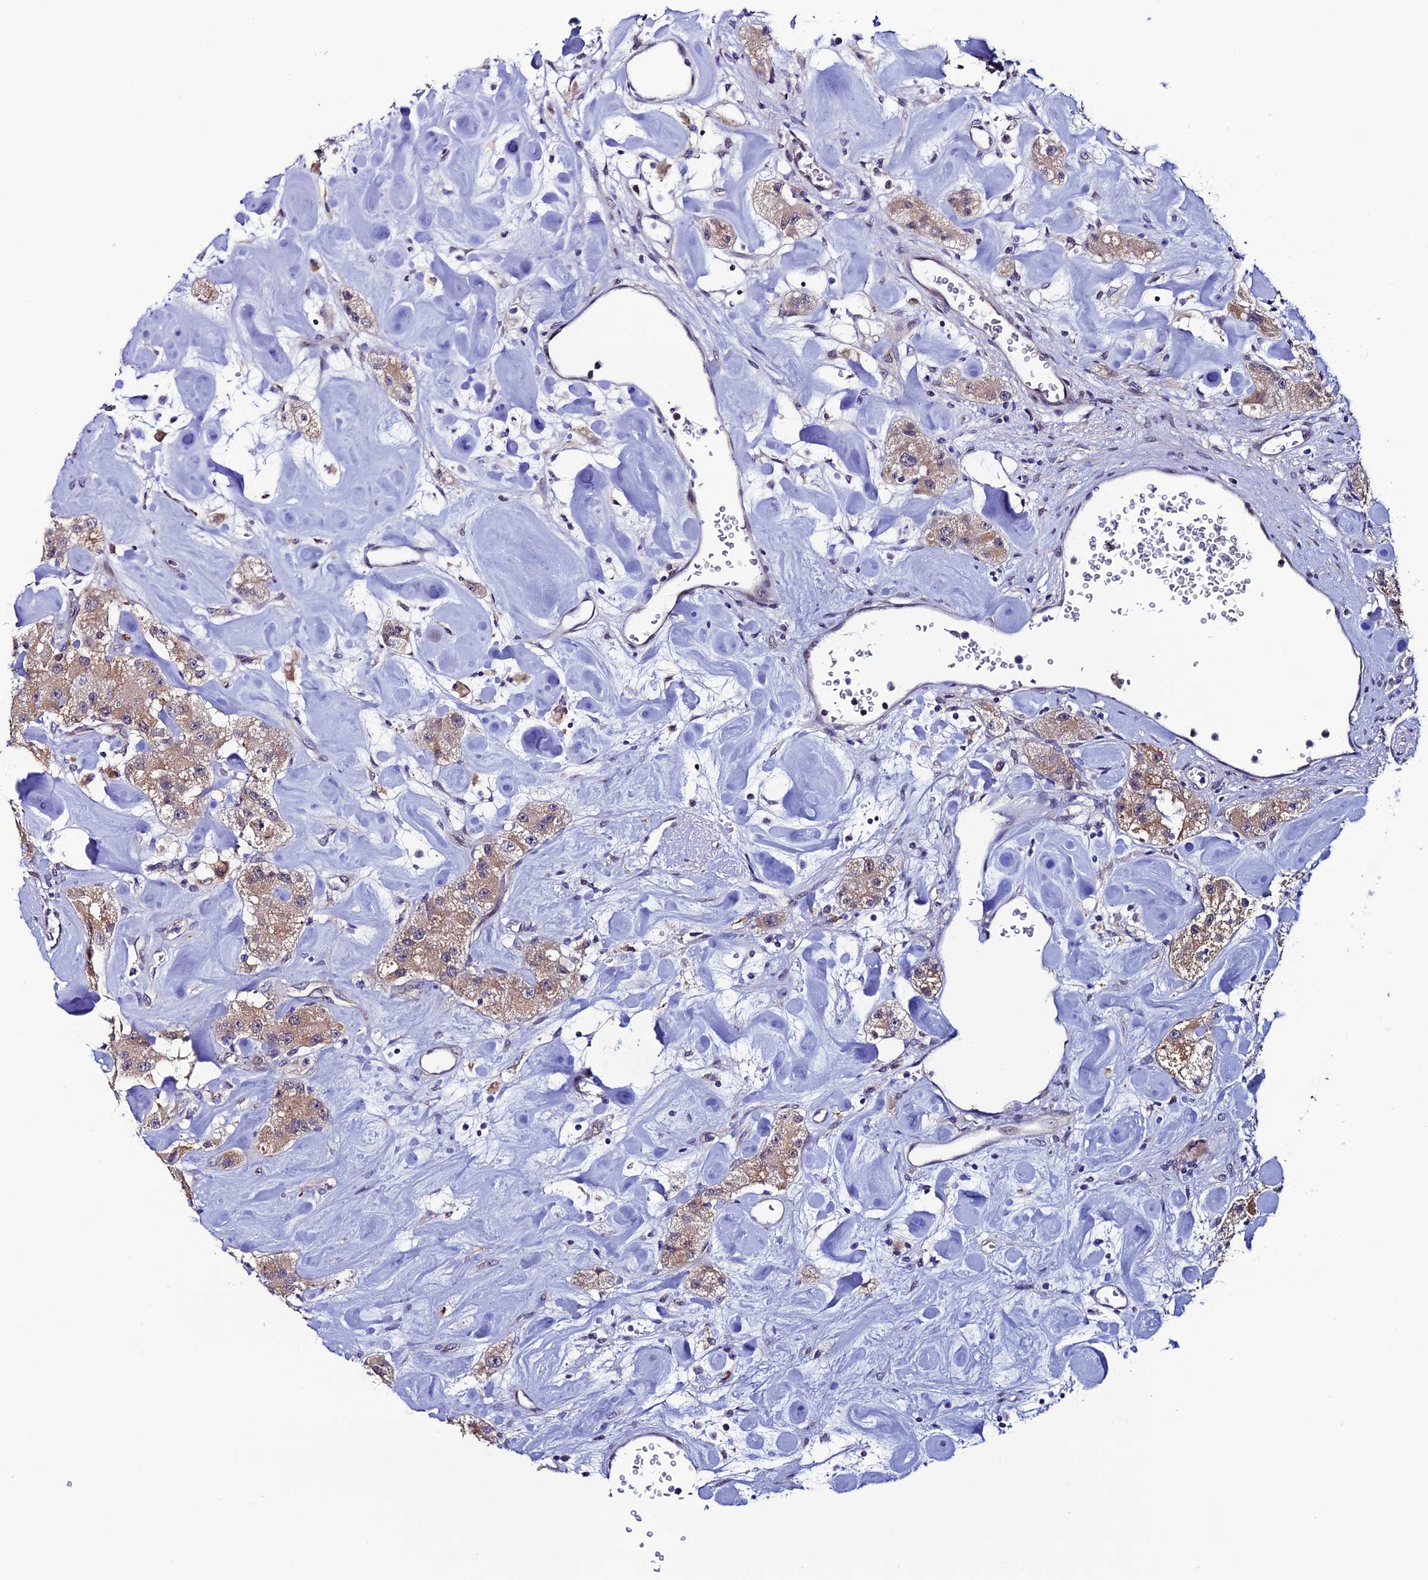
{"staining": {"intensity": "weak", "quantity": ">75%", "location": "cytoplasmic/membranous"}, "tissue": "carcinoid", "cell_type": "Tumor cells", "image_type": "cancer", "snomed": [{"axis": "morphology", "description": "Carcinoid, malignant, NOS"}, {"axis": "topography", "description": "Pancreas"}], "caption": "A histopathology image of human carcinoid stained for a protein exhibits weak cytoplasmic/membranous brown staining in tumor cells.", "gene": "FZD8", "patient": {"sex": "male", "age": 41}}